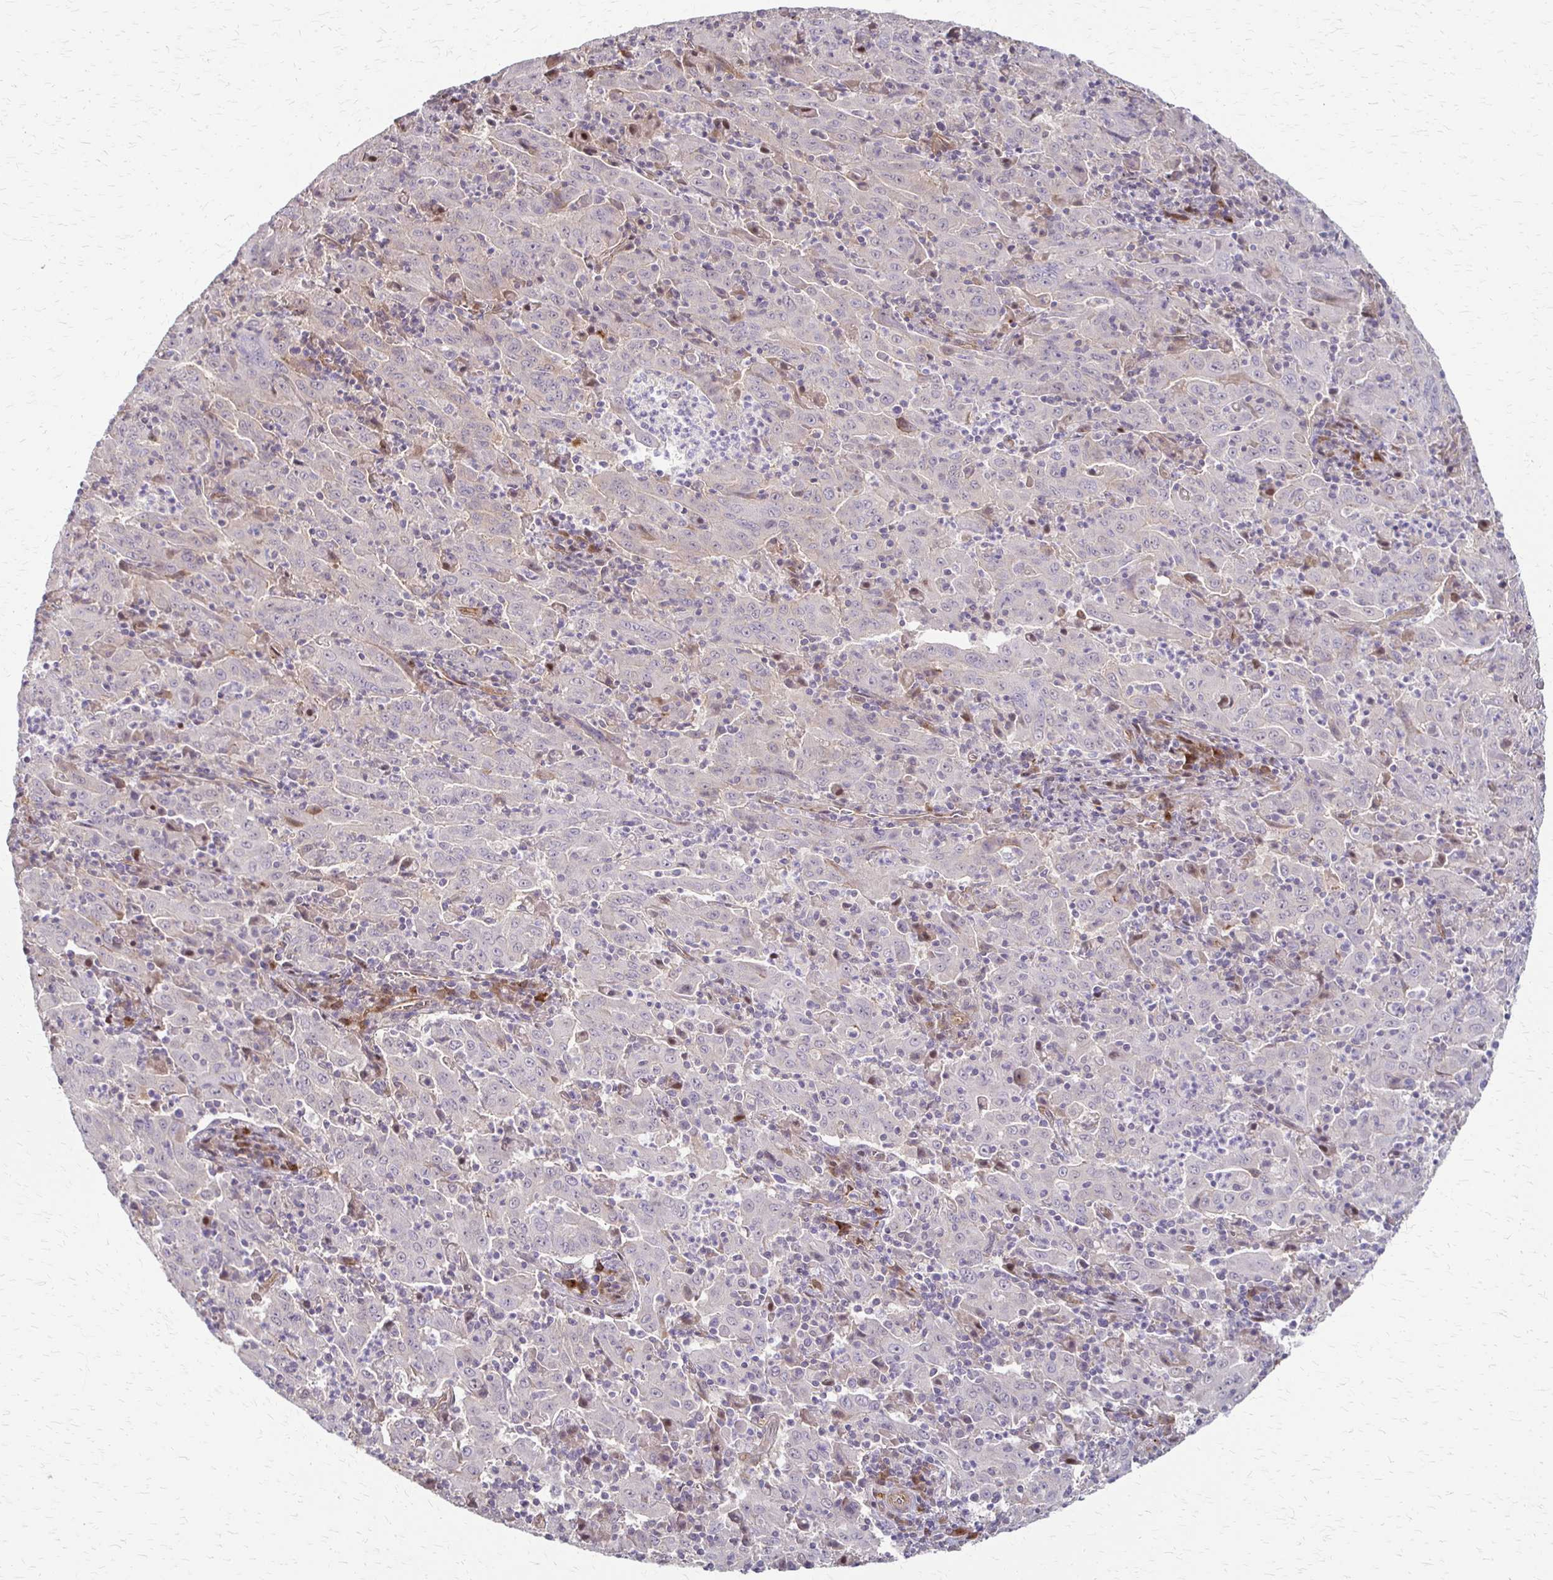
{"staining": {"intensity": "negative", "quantity": "none", "location": "none"}, "tissue": "pancreatic cancer", "cell_type": "Tumor cells", "image_type": "cancer", "snomed": [{"axis": "morphology", "description": "Adenocarcinoma, NOS"}, {"axis": "topography", "description": "Pancreas"}], "caption": "A micrograph of pancreatic cancer (adenocarcinoma) stained for a protein displays no brown staining in tumor cells.", "gene": "CFL2", "patient": {"sex": "male", "age": 63}}